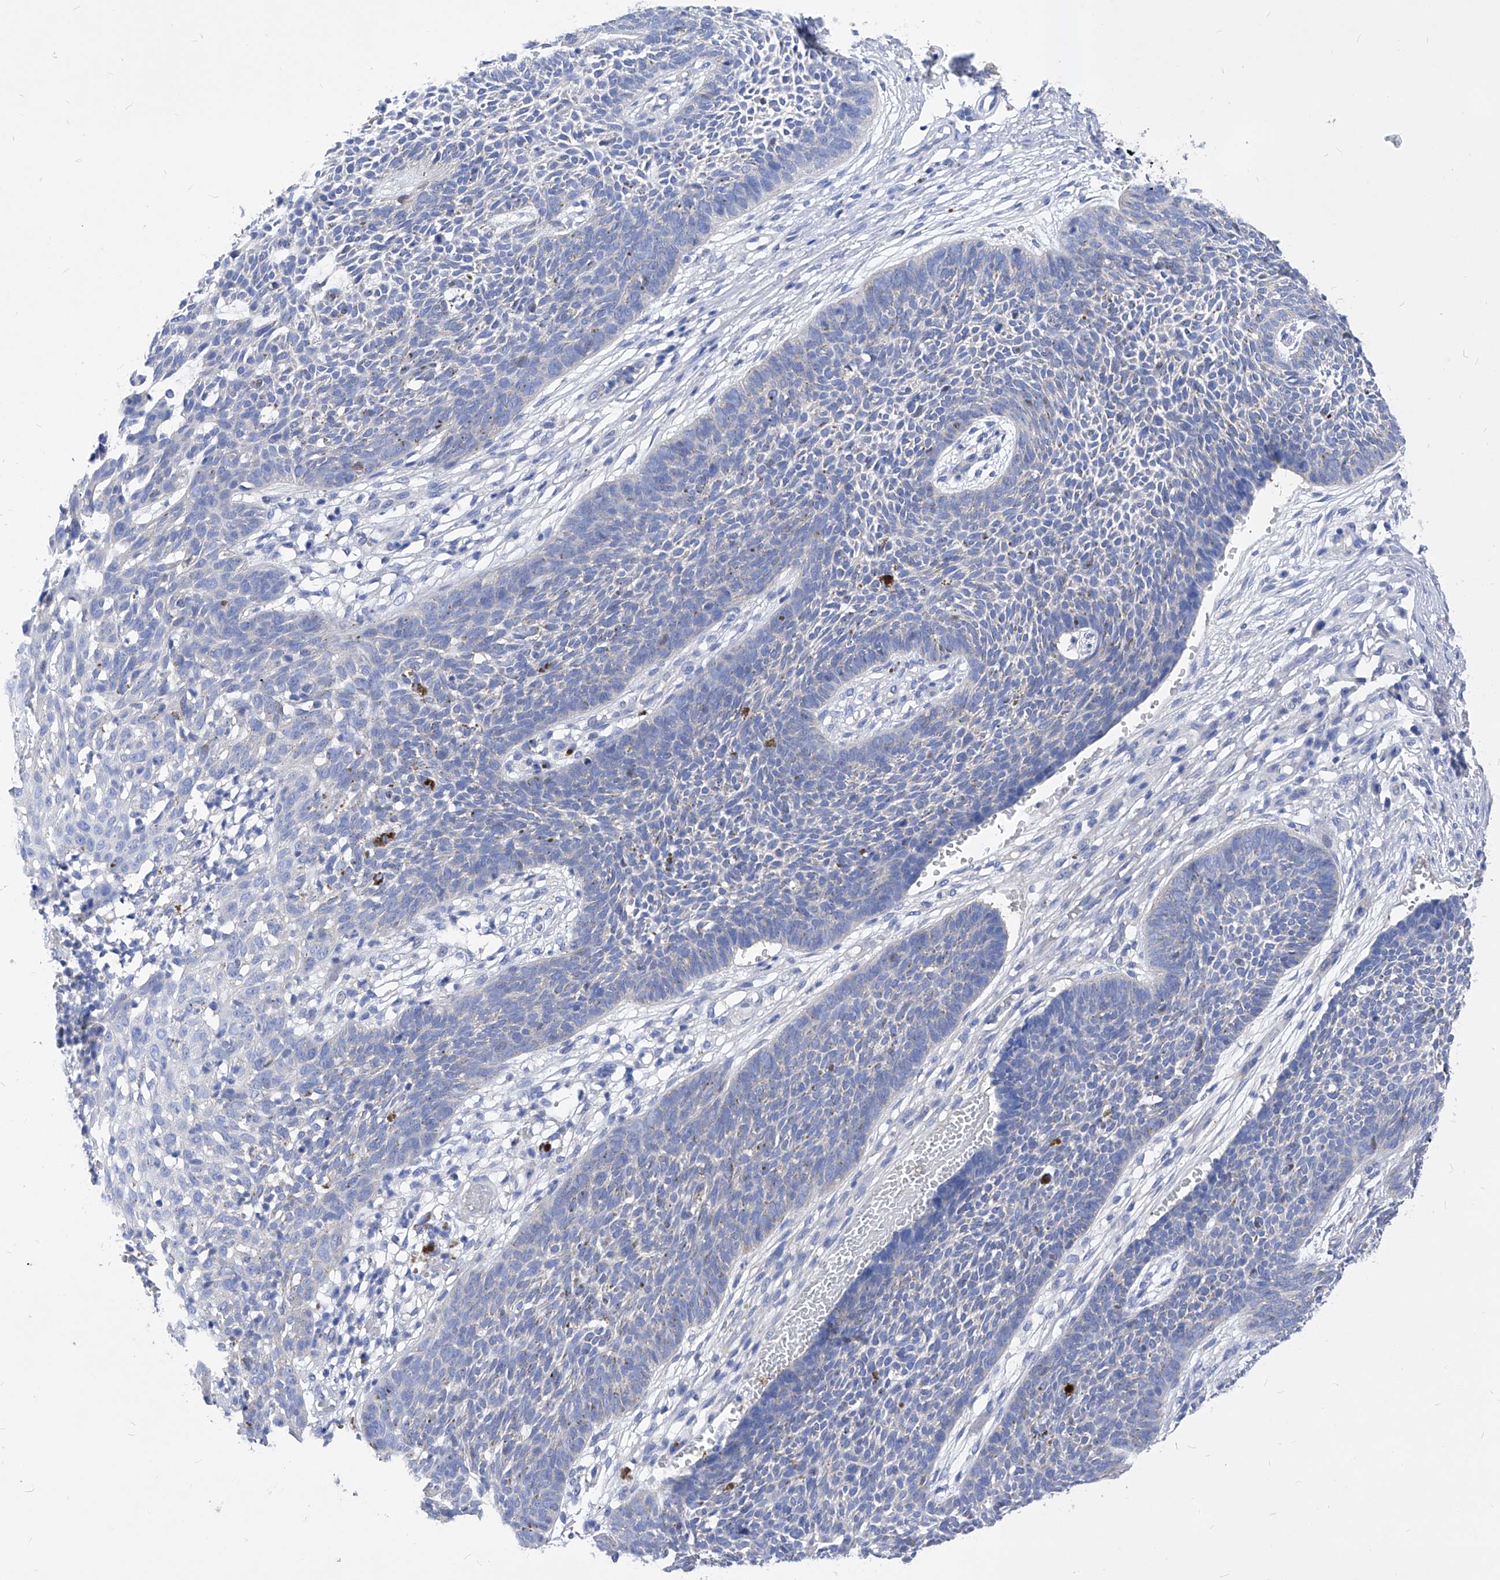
{"staining": {"intensity": "negative", "quantity": "none", "location": "none"}, "tissue": "skin cancer", "cell_type": "Tumor cells", "image_type": "cancer", "snomed": [{"axis": "morphology", "description": "Basal cell carcinoma"}, {"axis": "topography", "description": "Skin"}], "caption": "Basal cell carcinoma (skin) was stained to show a protein in brown. There is no significant expression in tumor cells. (Immunohistochemistry (ihc), brightfield microscopy, high magnification).", "gene": "XPNPEP1", "patient": {"sex": "female", "age": 84}}